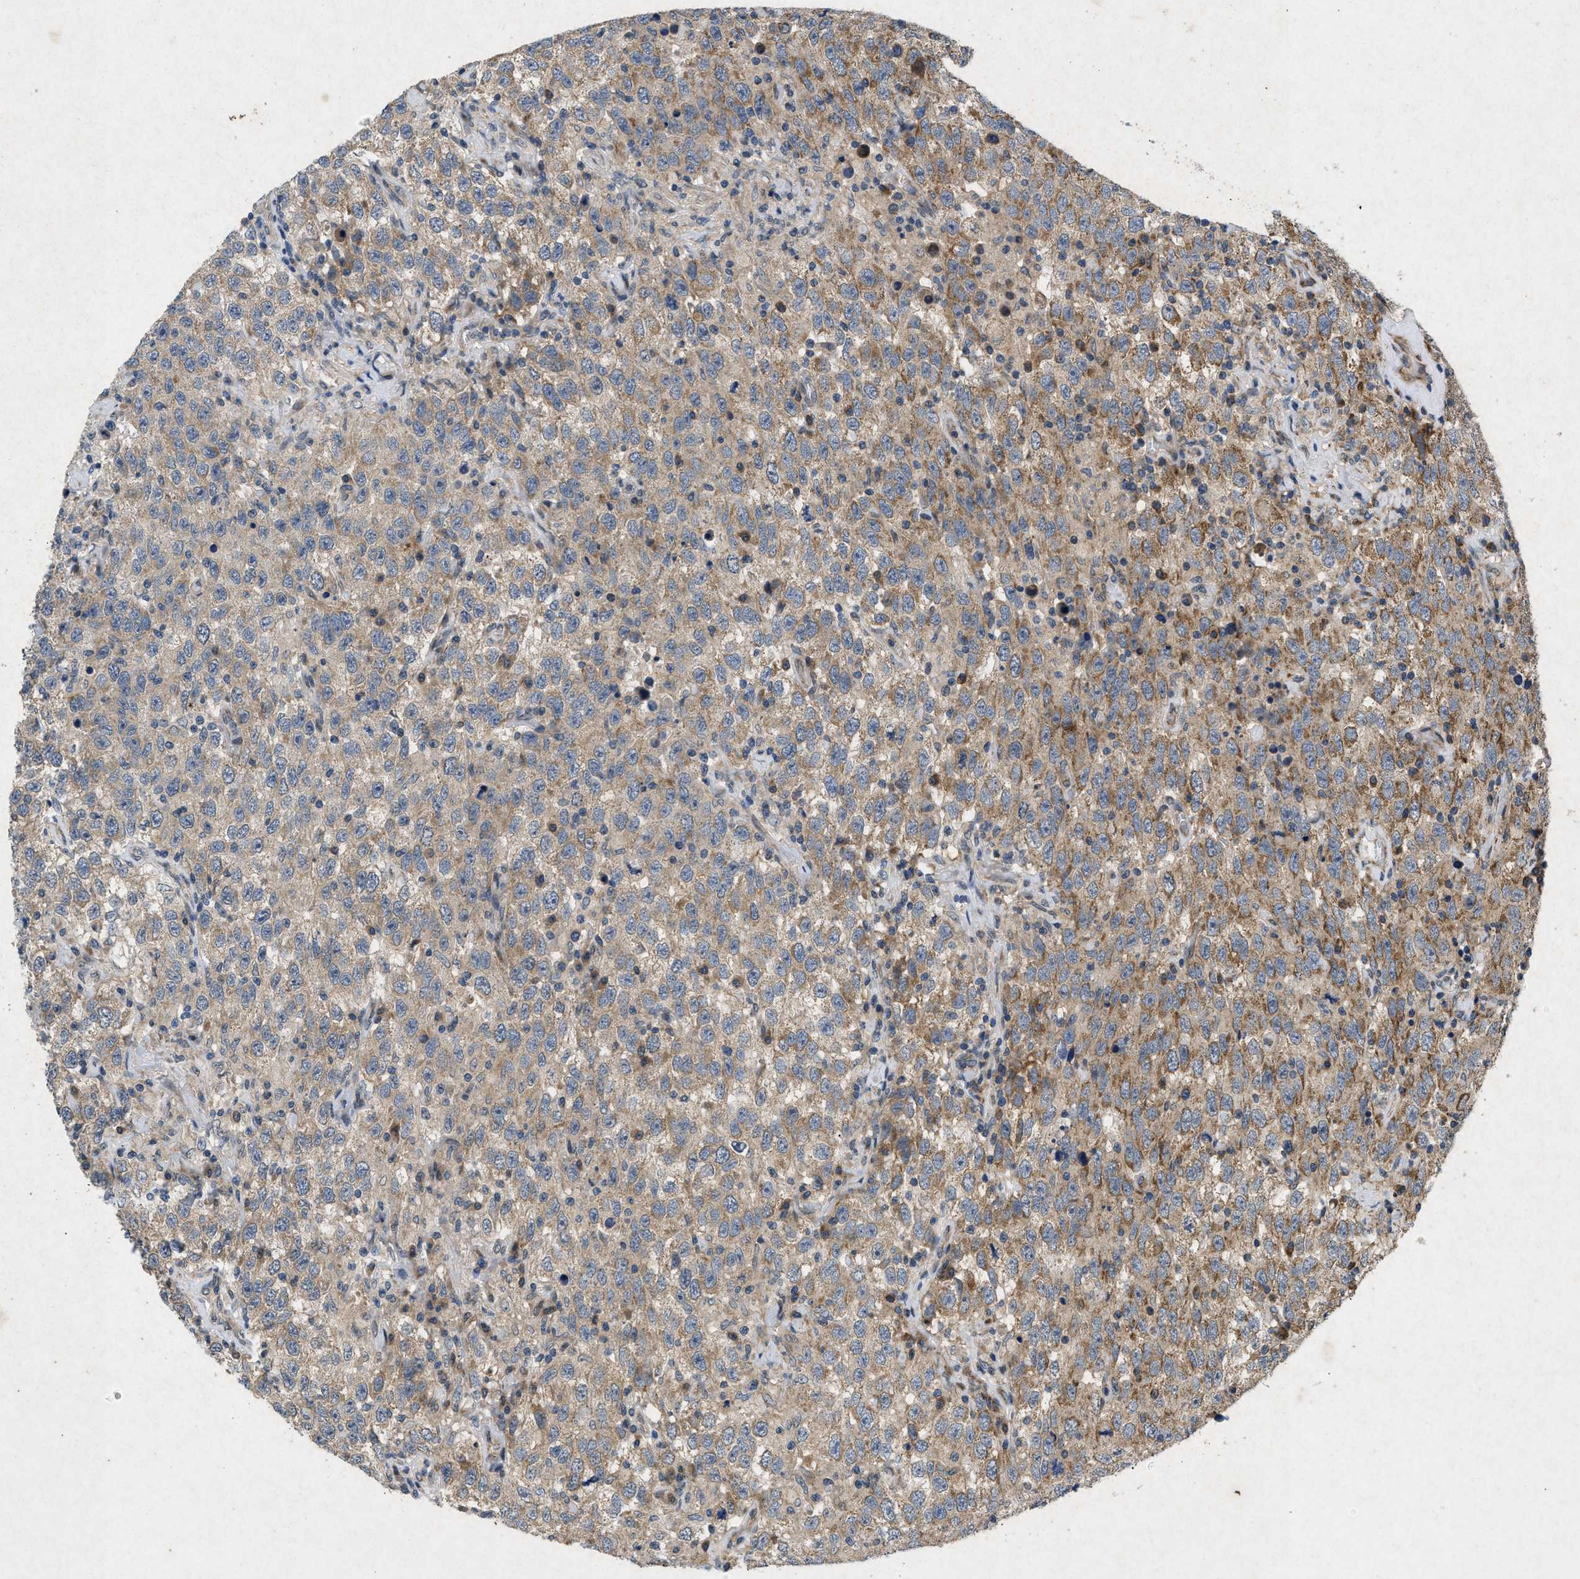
{"staining": {"intensity": "moderate", "quantity": ">75%", "location": "cytoplasmic/membranous"}, "tissue": "testis cancer", "cell_type": "Tumor cells", "image_type": "cancer", "snomed": [{"axis": "morphology", "description": "Seminoma, NOS"}, {"axis": "topography", "description": "Testis"}], "caption": "The immunohistochemical stain shows moderate cytoplasmic/membranous expression in tumor cells of testis cancer tissue. Ihc stains the protein of interest in brown and the nuclei are stained blue.", "gene": "PRKG2", "patient": {"sex": "male", "age": 41}}